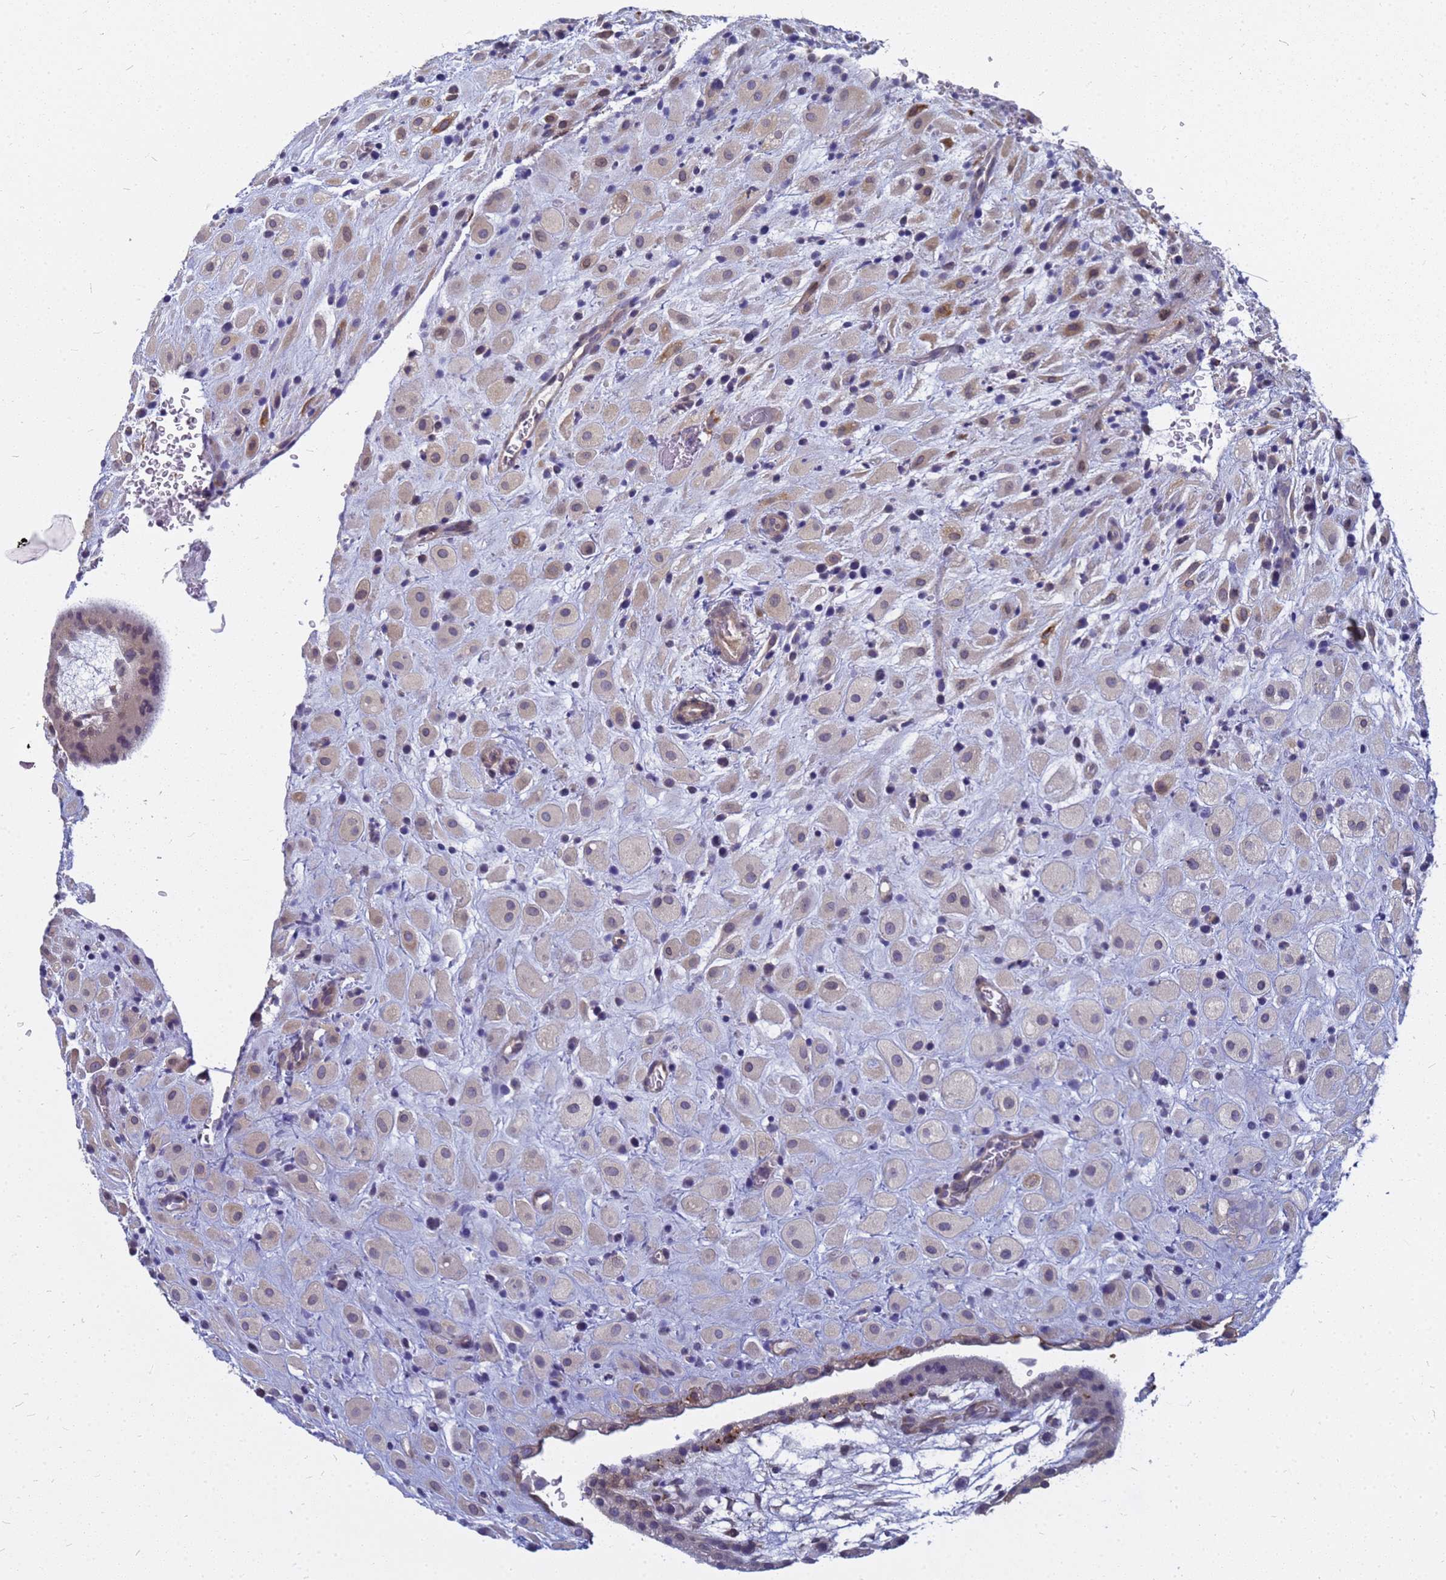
{"staining": {"intensity": "weak", "quantity": "<25%", "location": "cytoplasmic/membranous"}, "tissue": "placenta", "cell_type": "Decidual cells", "image_type": "normal", "snomed": [{"axis": "morphology", "description": "Normal tissue, NOS"}, {"axis": "topography", "description": "Placenta"}], "caption": "A photomicrograph of human placenta is negative for staining in decidual cells. (IHC, brightfield microscopy, high magnification).", "gene": "FAM166B", "patient": {"sex": "female", "age": 35}}